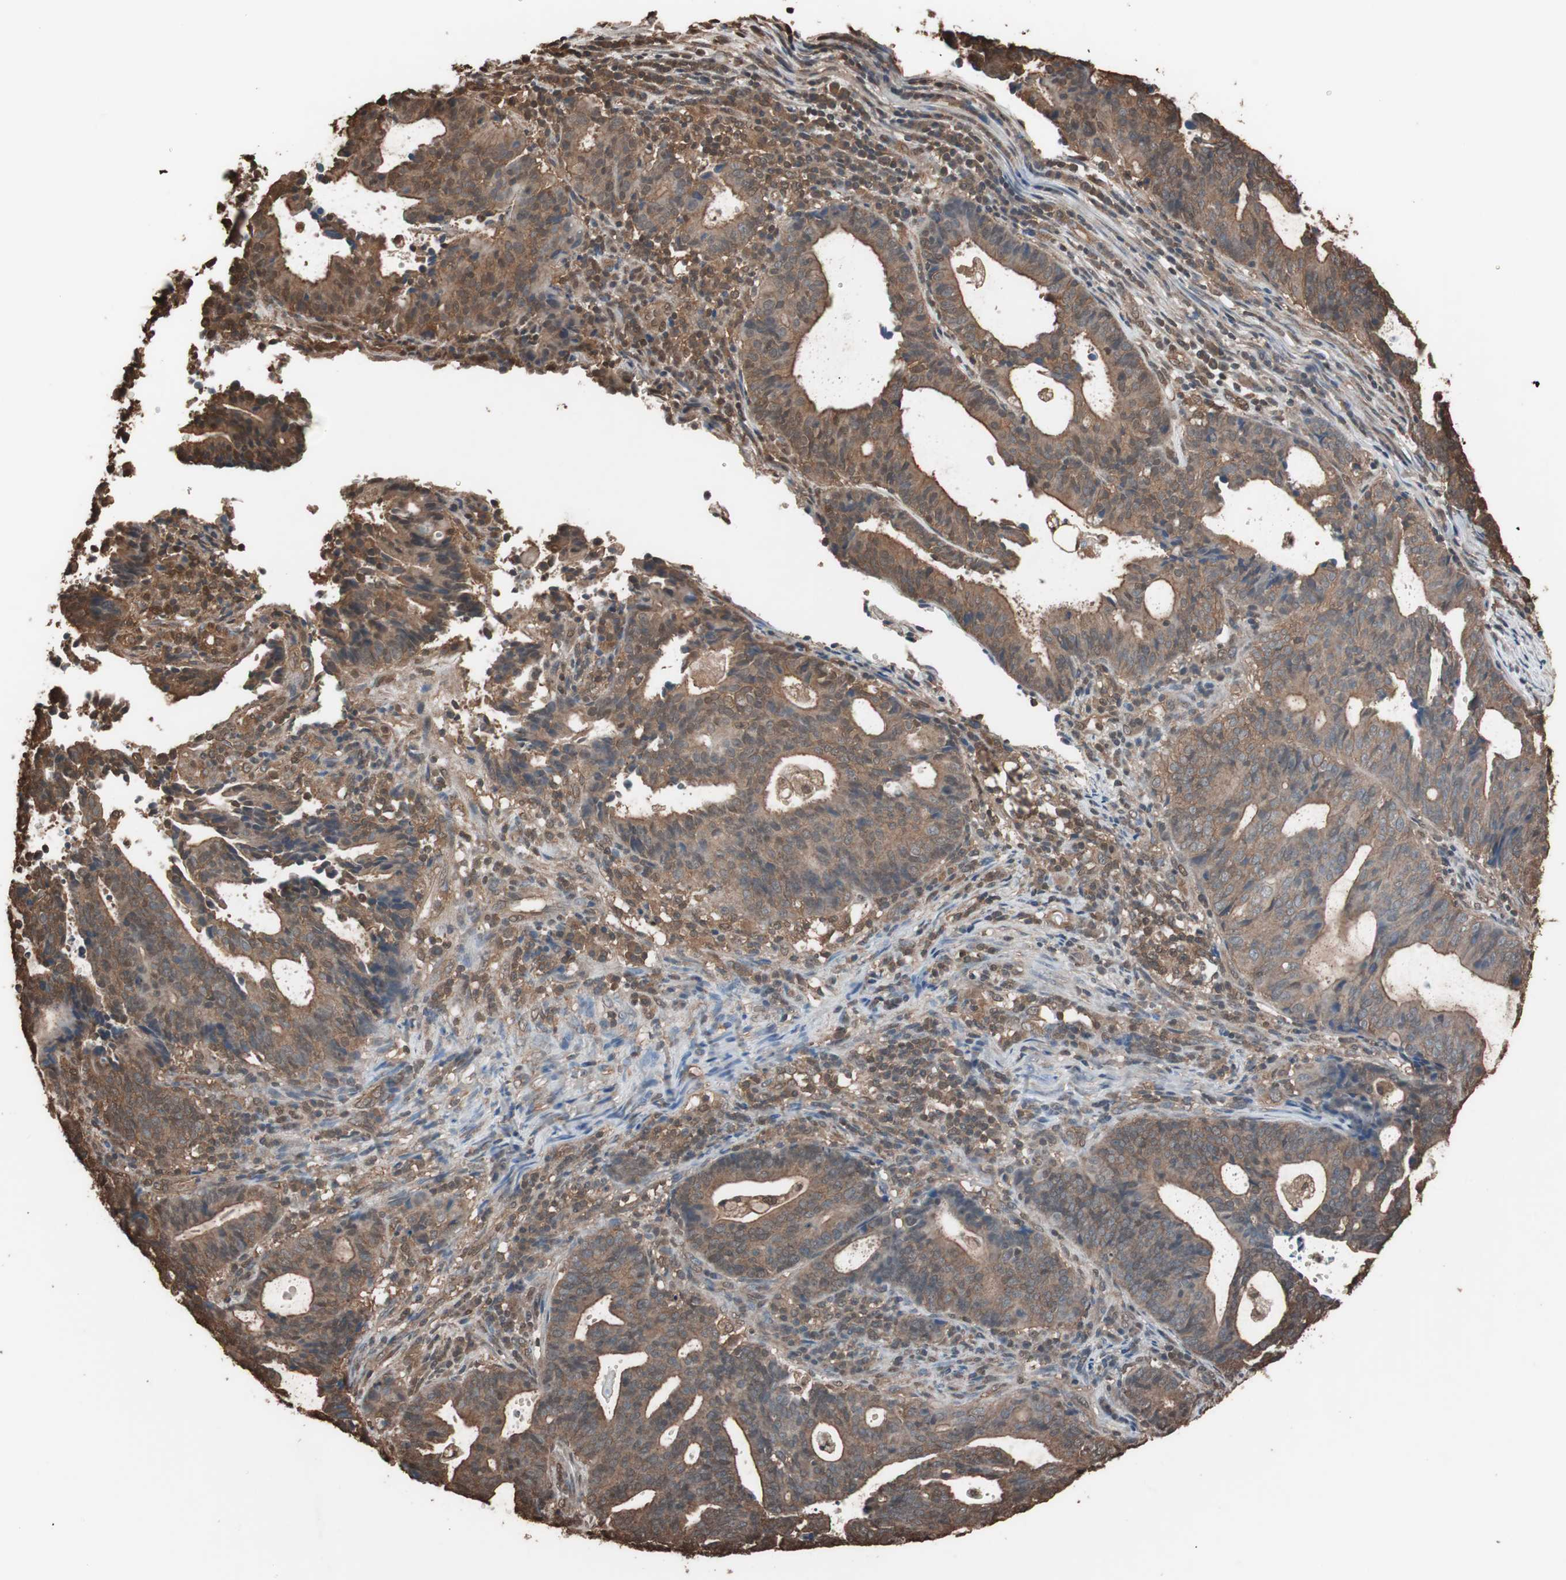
{"staining": {"intensity": "moderate", "quantity": ">75%", "location": "cytoplasmic/membranous"}, "tissue": "endometrial cancer", "cell_type": "Tumor cells", "image_type": "cancer", "snomed": [{"axis": "morphology", "description": "Adenocarcinoma, NOS"}, {"axis": "topography", "description": "Uterus"}], "caption": "A brown stain labels moderate cytoplasmic/membranous positivity of a protein in human endometrial cancer tumor cells. (DAB = brown stain, brightfield microscopy at high magnification).", "gene": "CALM2", "patient": {"sex": "female", "age": 83}}